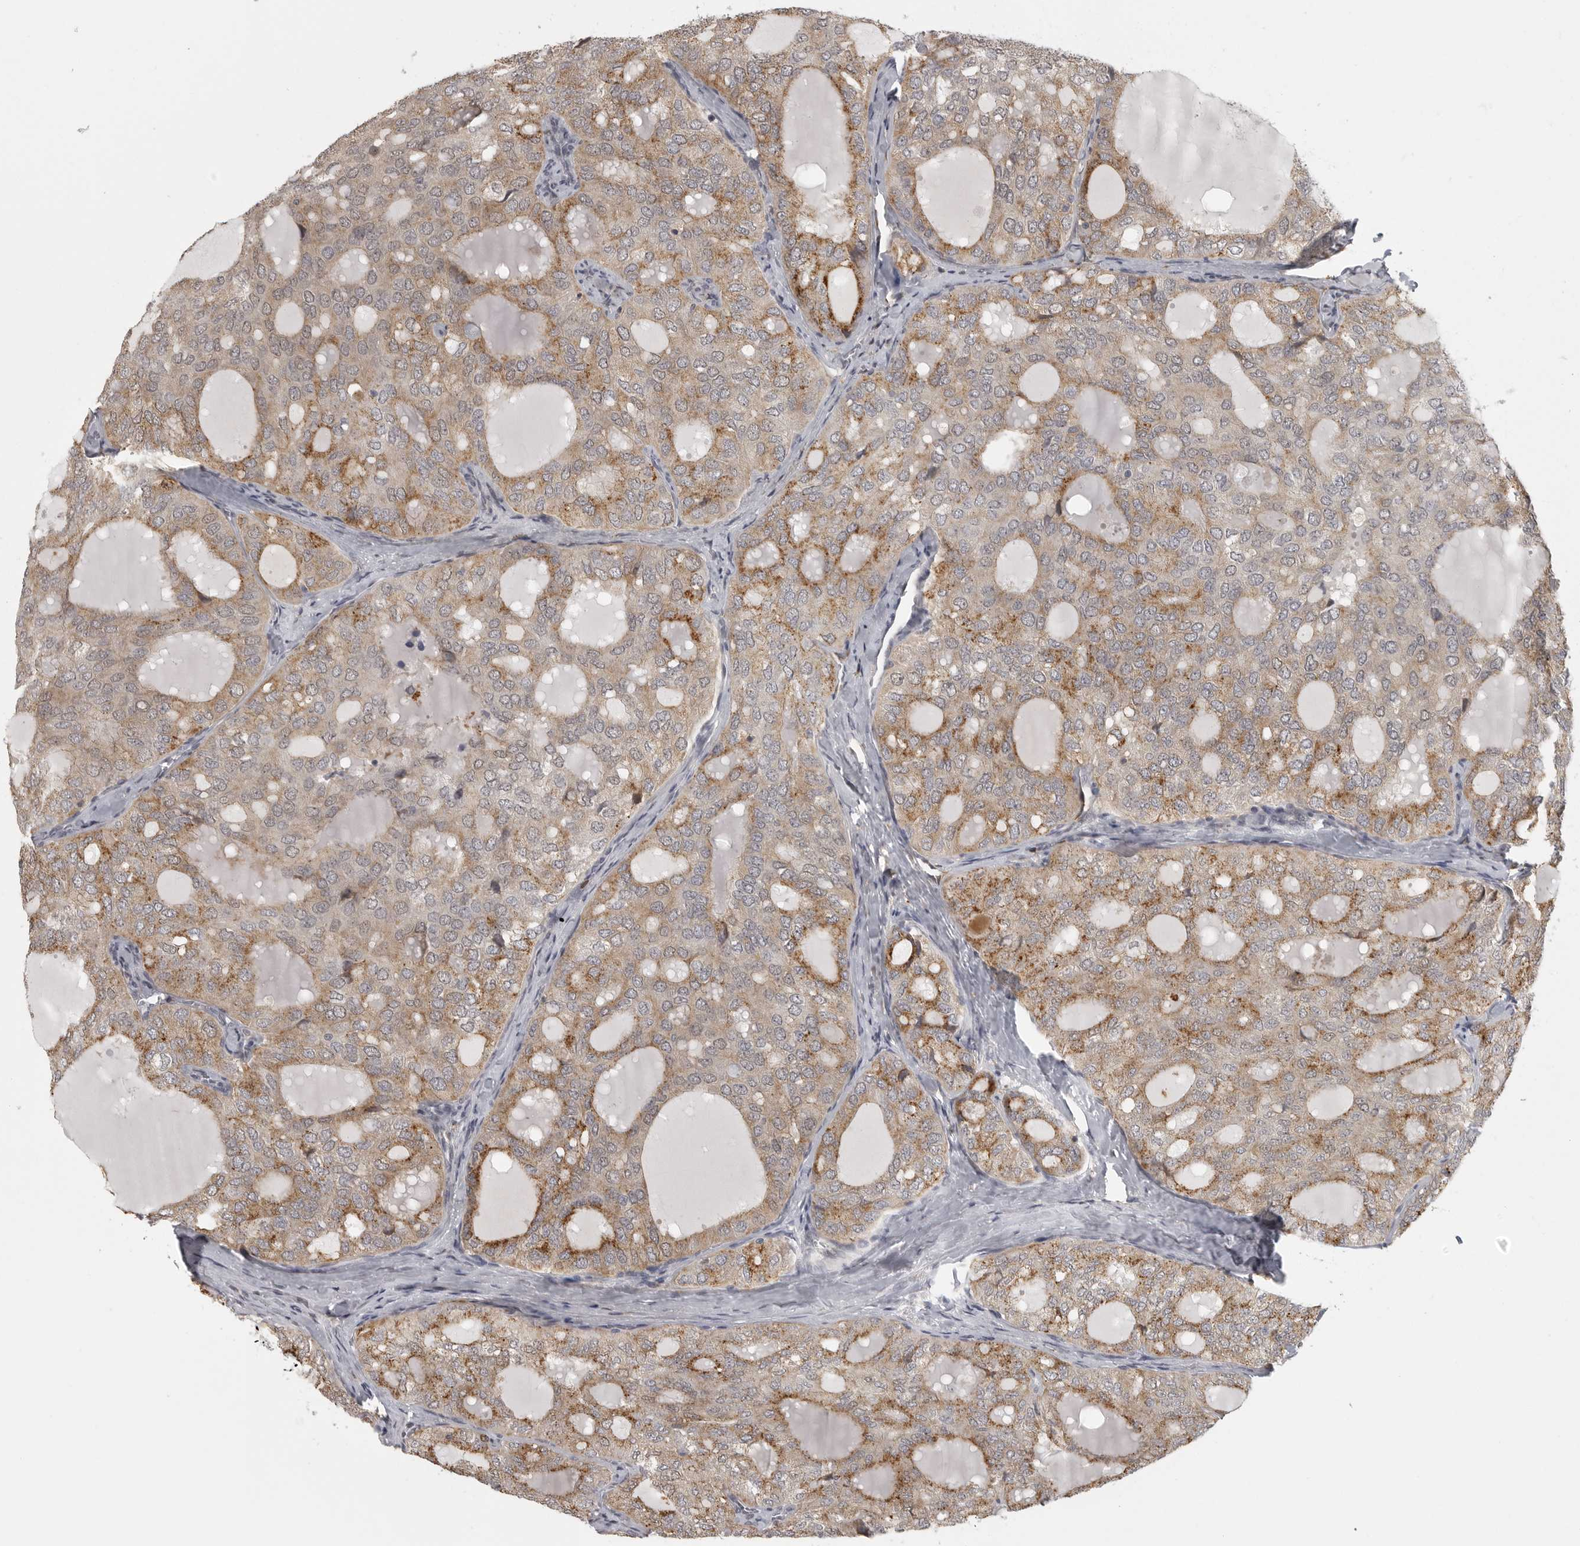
{"staining": {"intensity": "moderate", "quantity": ">75%", "location": "cytoplasmic/membranous"}, "tissue": "thyroid cancer", "cell_type": "Tumor cells", "image_type": "cancer", "snomed": [{"axis": "morphology", "description": "Follicular adenoma carcinoma, NOS"}, {"axis": "topography", "description": "Thyroid gland"}], "caption": "Human thyroid follicular adenoma carcinoma stained for a protein (brown) shows moderate cytoplasmic/membranous positive positivity in about >75% of tumor cells.", "gene": "UROD", "patient": {"sex": "male", "age": 75}}